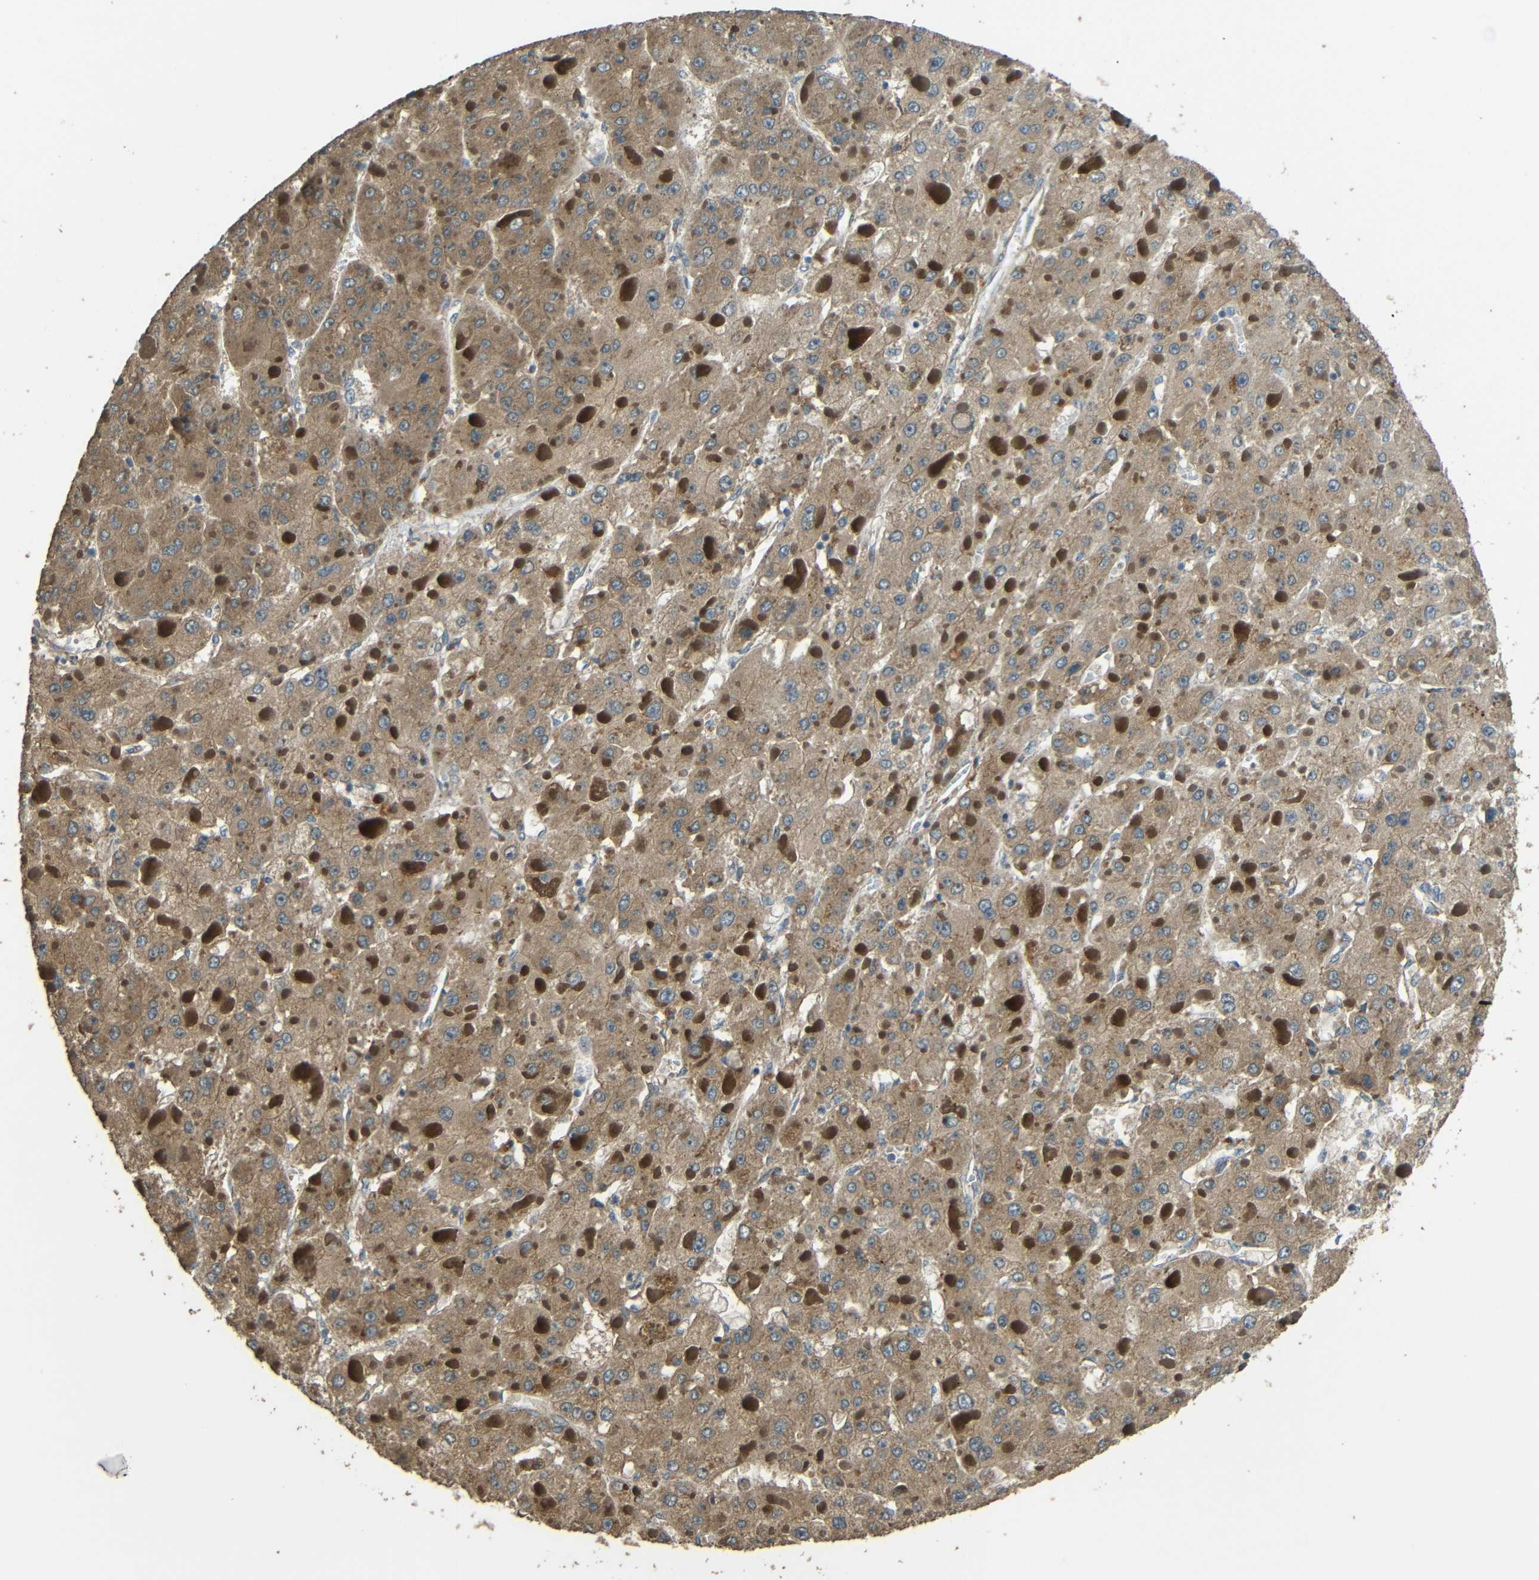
{"staining": {"intensity": "moderate", "quantity": ">75%", "location": "cytoplasmic/membranous"}, "tissue": "liver cancer", "cell_type": "Tumor cells", "image_type": "cancer", "snomed": [{"axis": "morphology", "description": "Carcinoma, Hepatocellular, NOS"}, {"axis": "topography", "description": "Liver"}], "caption": "A brown stain labels moderate cytoplasmic/membranous expression of a protein in hepatocellular carcinoma (liver) tumor cells. Nuclei are stained in blue.", "gene": "ACACA", "patient": {"sex": "female", "age": 73}}